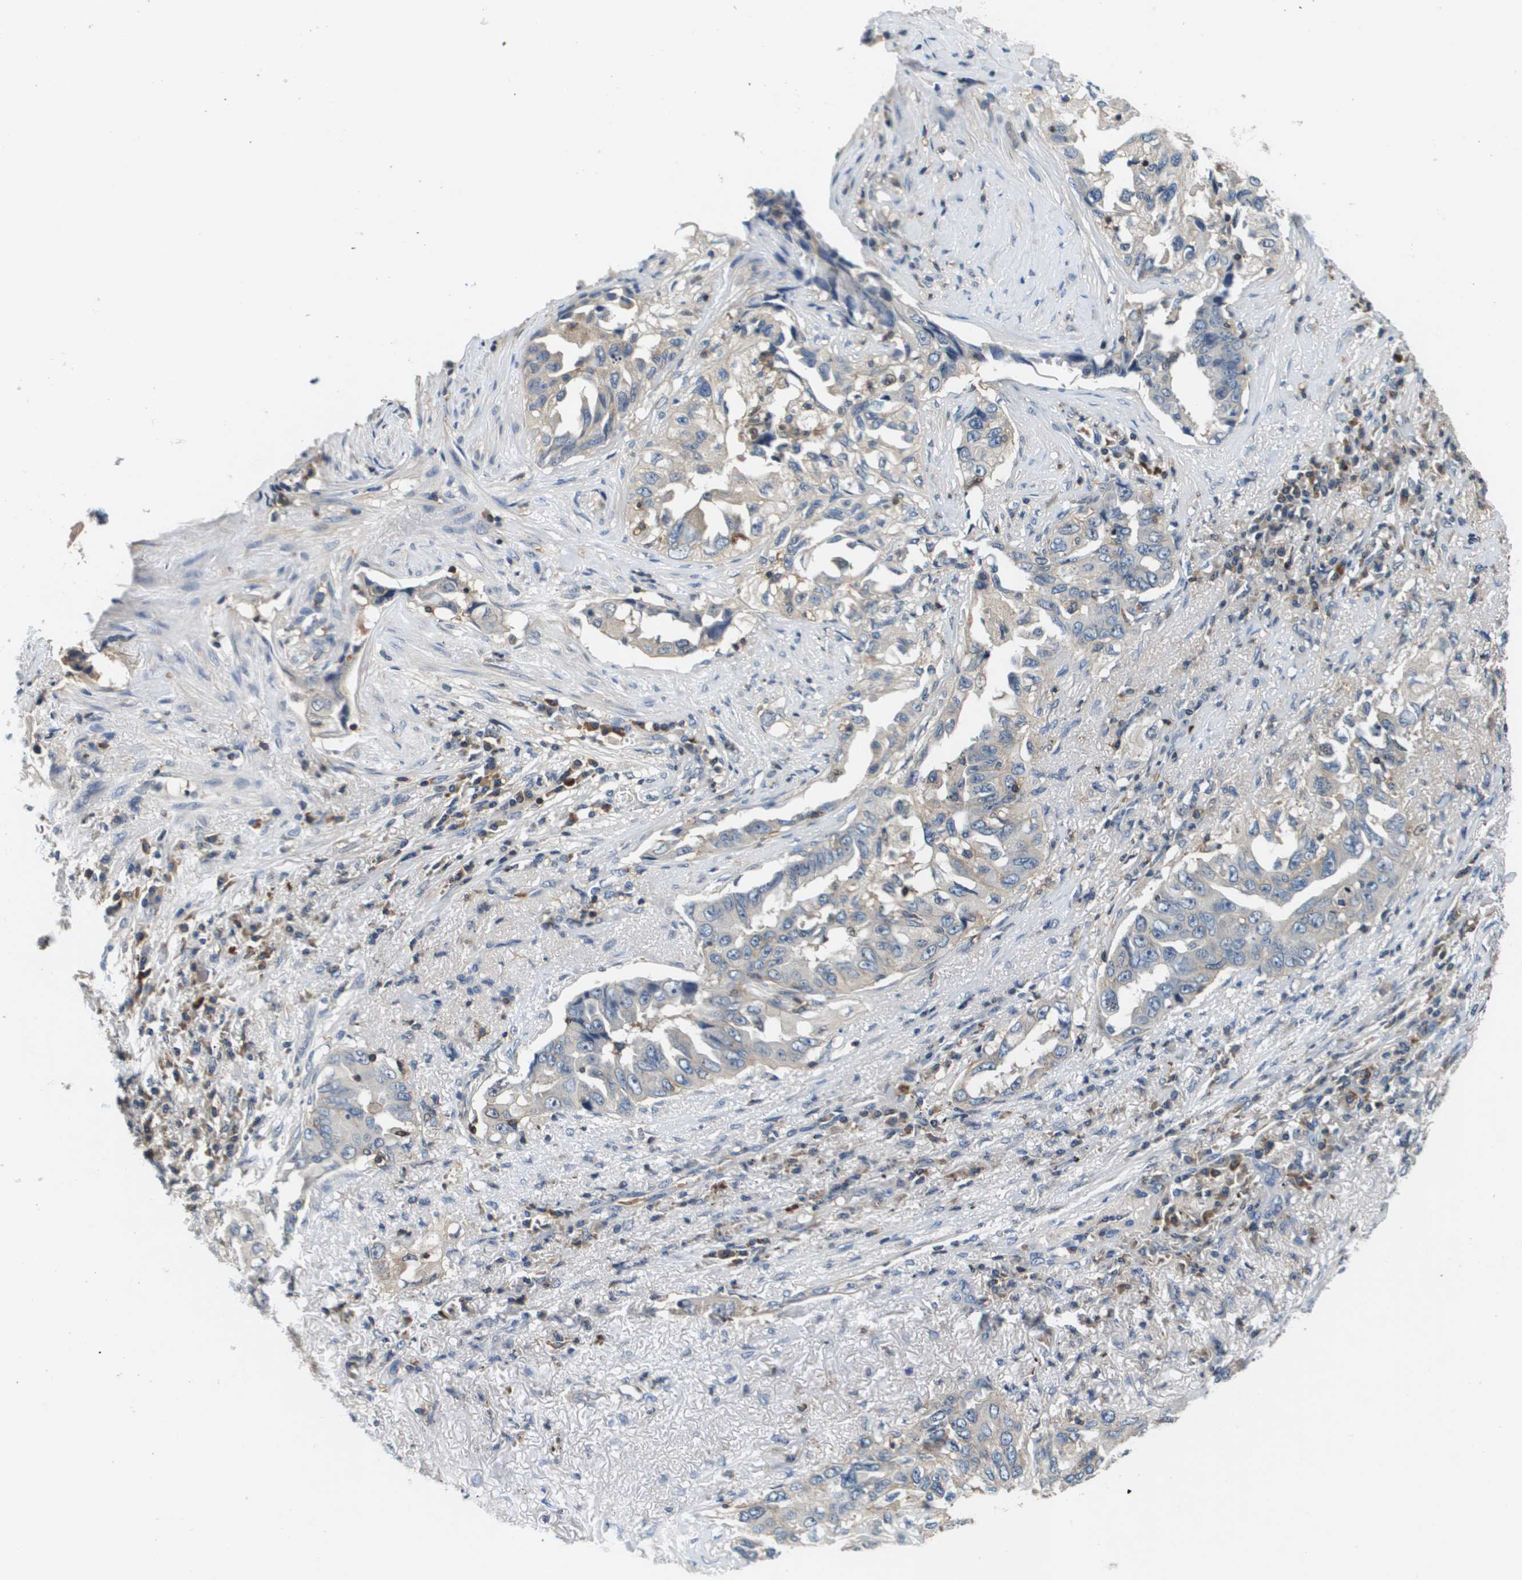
{"staining": {"intensity": "negative", "quantity": "none", "location": "none"}, "tissue": "lung cancer", "cell_type": "Tumor cells", "image_type": "cancer", "snomed": [{"axis": "morphology", "description": "Adenocarcinoma, NOS"}, {"axis": "topography", "description": "Lung"}], "caption": "DAB (3,3'-diaminobenzidine) immunohistochemical staining of human lung adenocarcinoma reveals no significant expression in tumor cells.", "gene": "KCNQ5", "patient": {"sex": "female", "age": 51}}